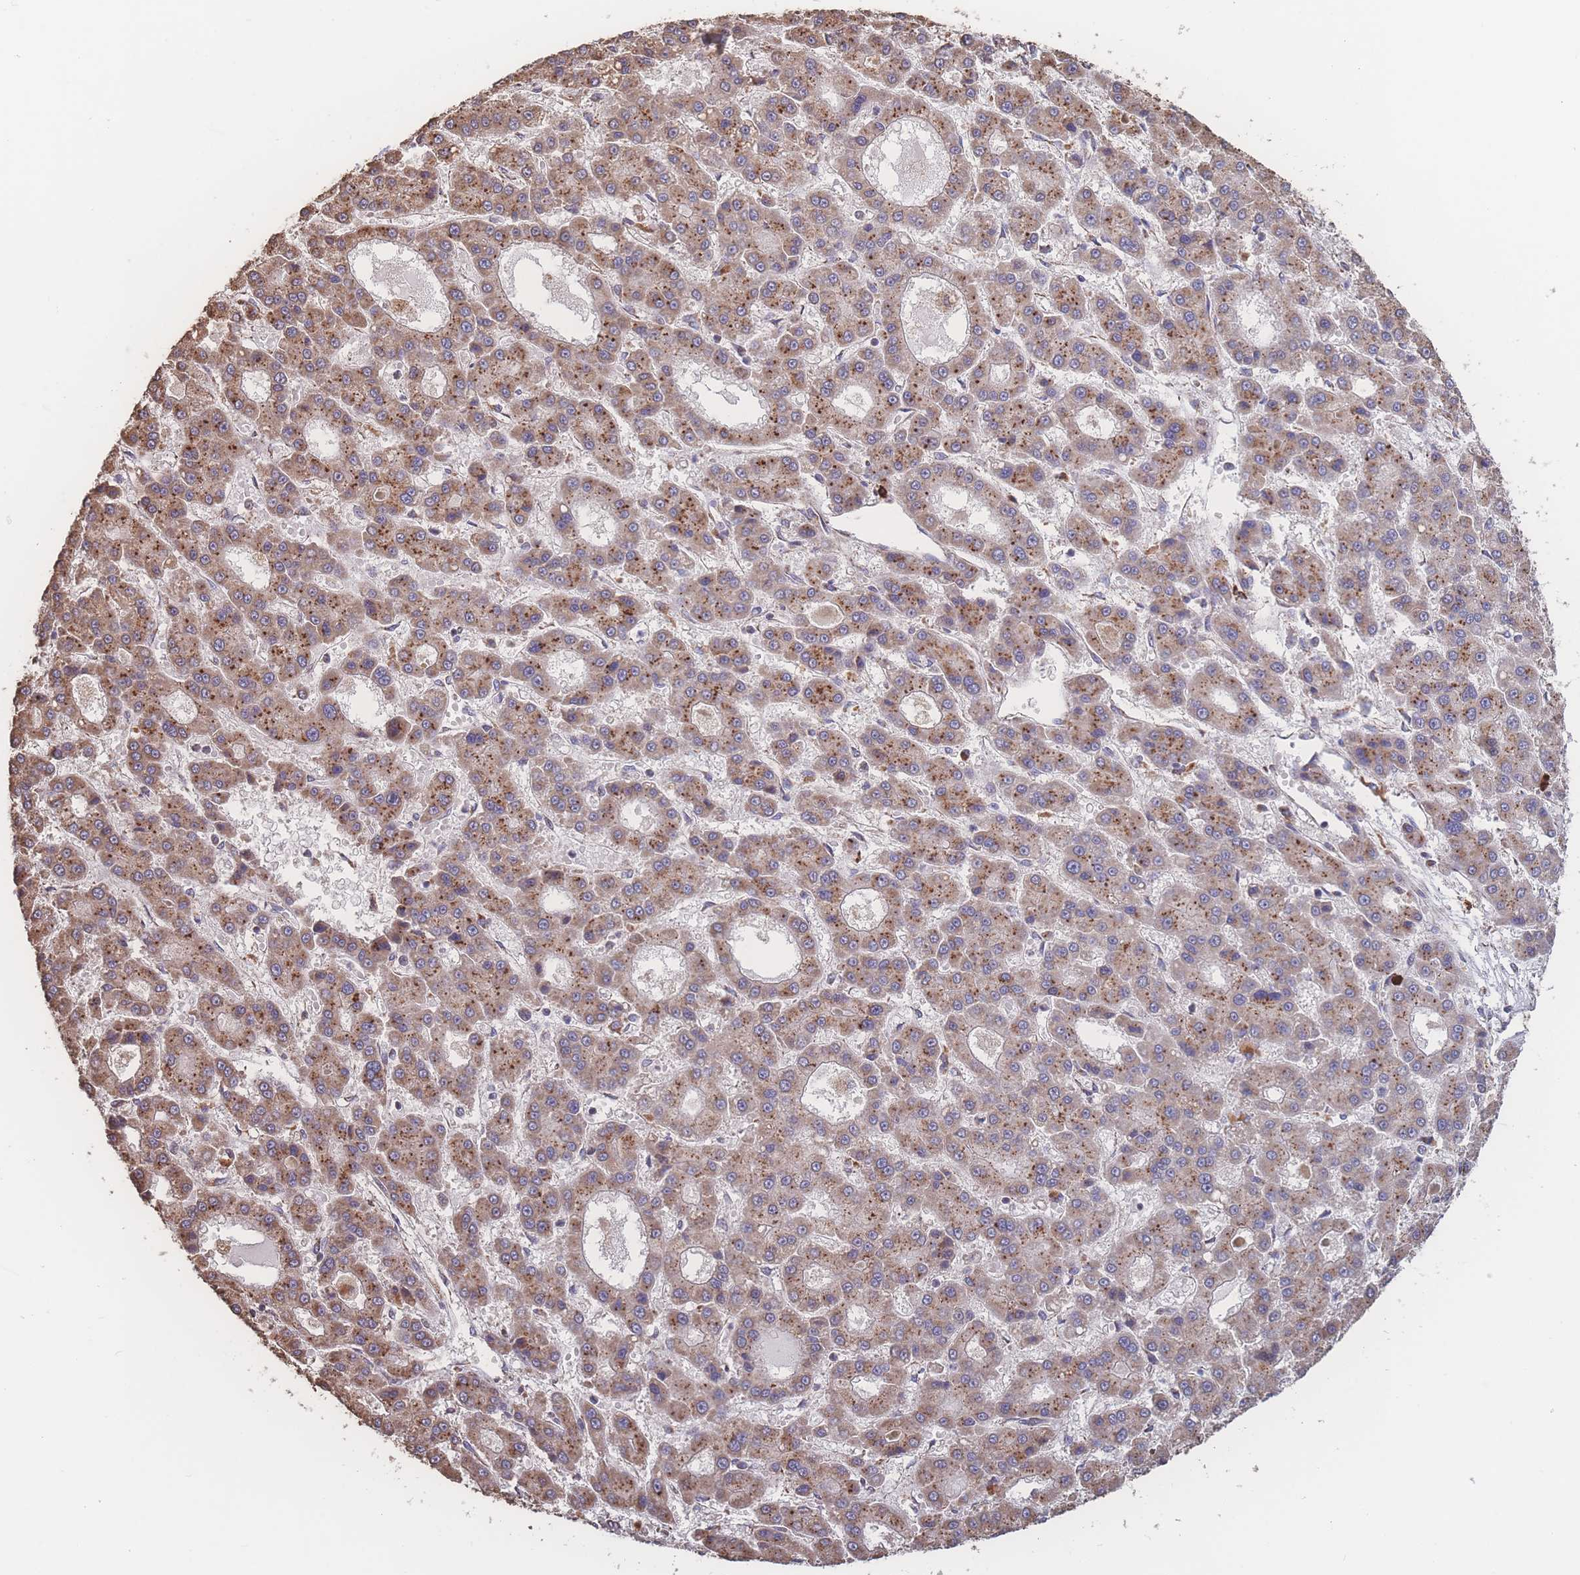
{"staining": {"intensity": "moderate", "quantity": ">75%", "location": "cytoplasmic/membranous"}, "tissue": "liver cancer", "cell_type": "Tumor cells", "image_type": "cancer", "snomed": [{"axis": "morphology", "description": "Carcinoma, Hepatocellular, NOS"}, {"axis": "topography", "description": "Liver"}], "caption": "Brown immunohistochemical staining in hepatocellular carcinoma (liver) reveals moderate cytoplasmic/membranous positivity in approximately >75% of tumor cells. (IHC, brightfield microscopy, high magnification).", "gene": "SGSM3", "patient": {"sex": "male", "age": 70}}